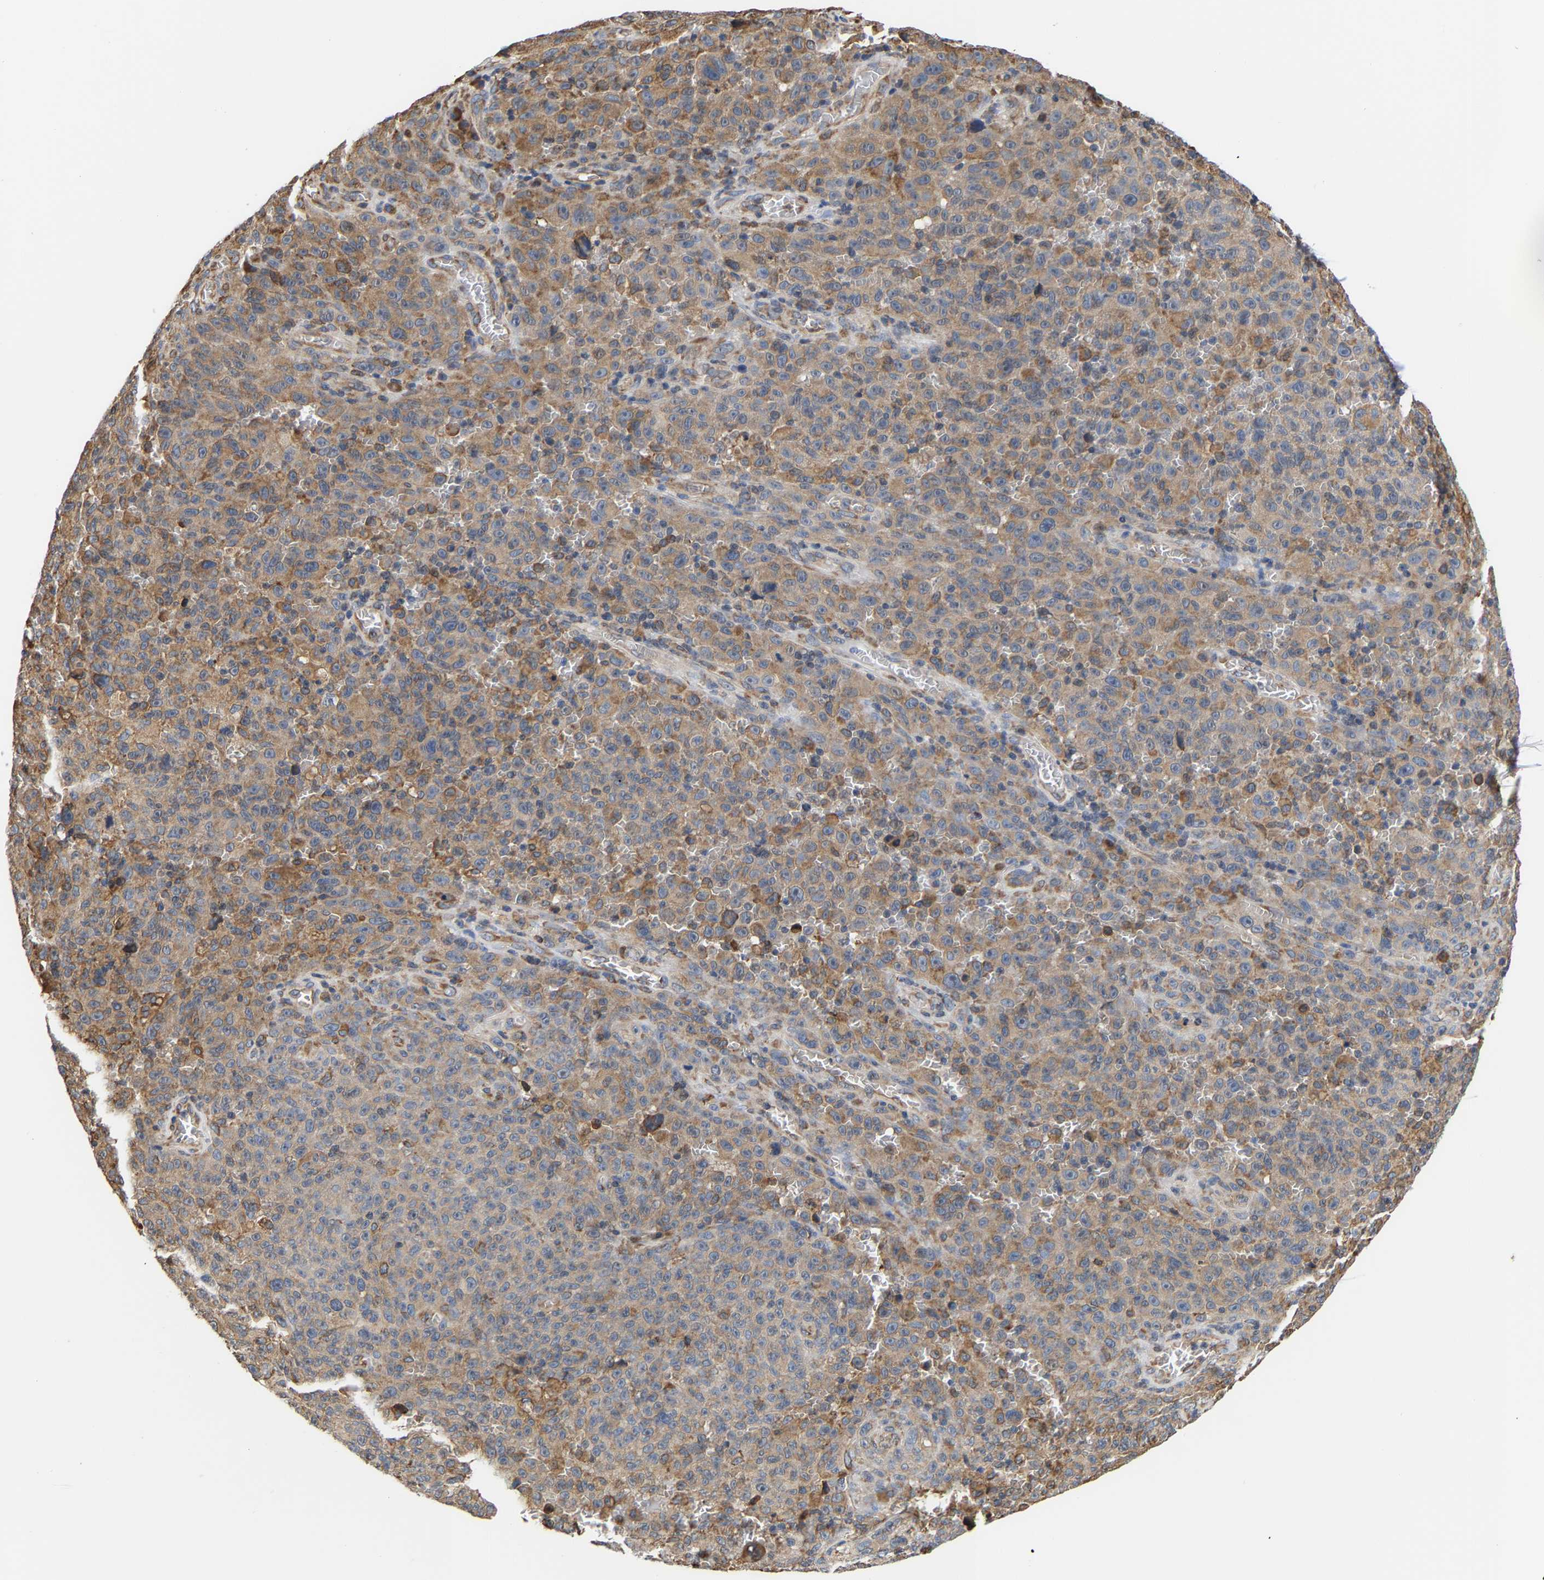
{"staining": {"intensity": "moderate", "quantity": ">75%", "location": "cytoplasmic/membranous"}, "tissue": "melanoma", "cell_type": "Tumor cells", "image_type": "cancer", "snomed": [{"axis": "morphology", "description": "Malignant melanoma, NOS"}, {"axis": "topography", "description": "Skin"}], "caption": "Tumor cells demonstrate medium levels of moderate cytoplasmic/membranous positivity in about >75% of cells in human malignant melanoma. (brown staining indicates protein expression, while blue staining denotes nuclei).", "gene": "ARAP1", "patient": {"sex": "female", "age": 82}}